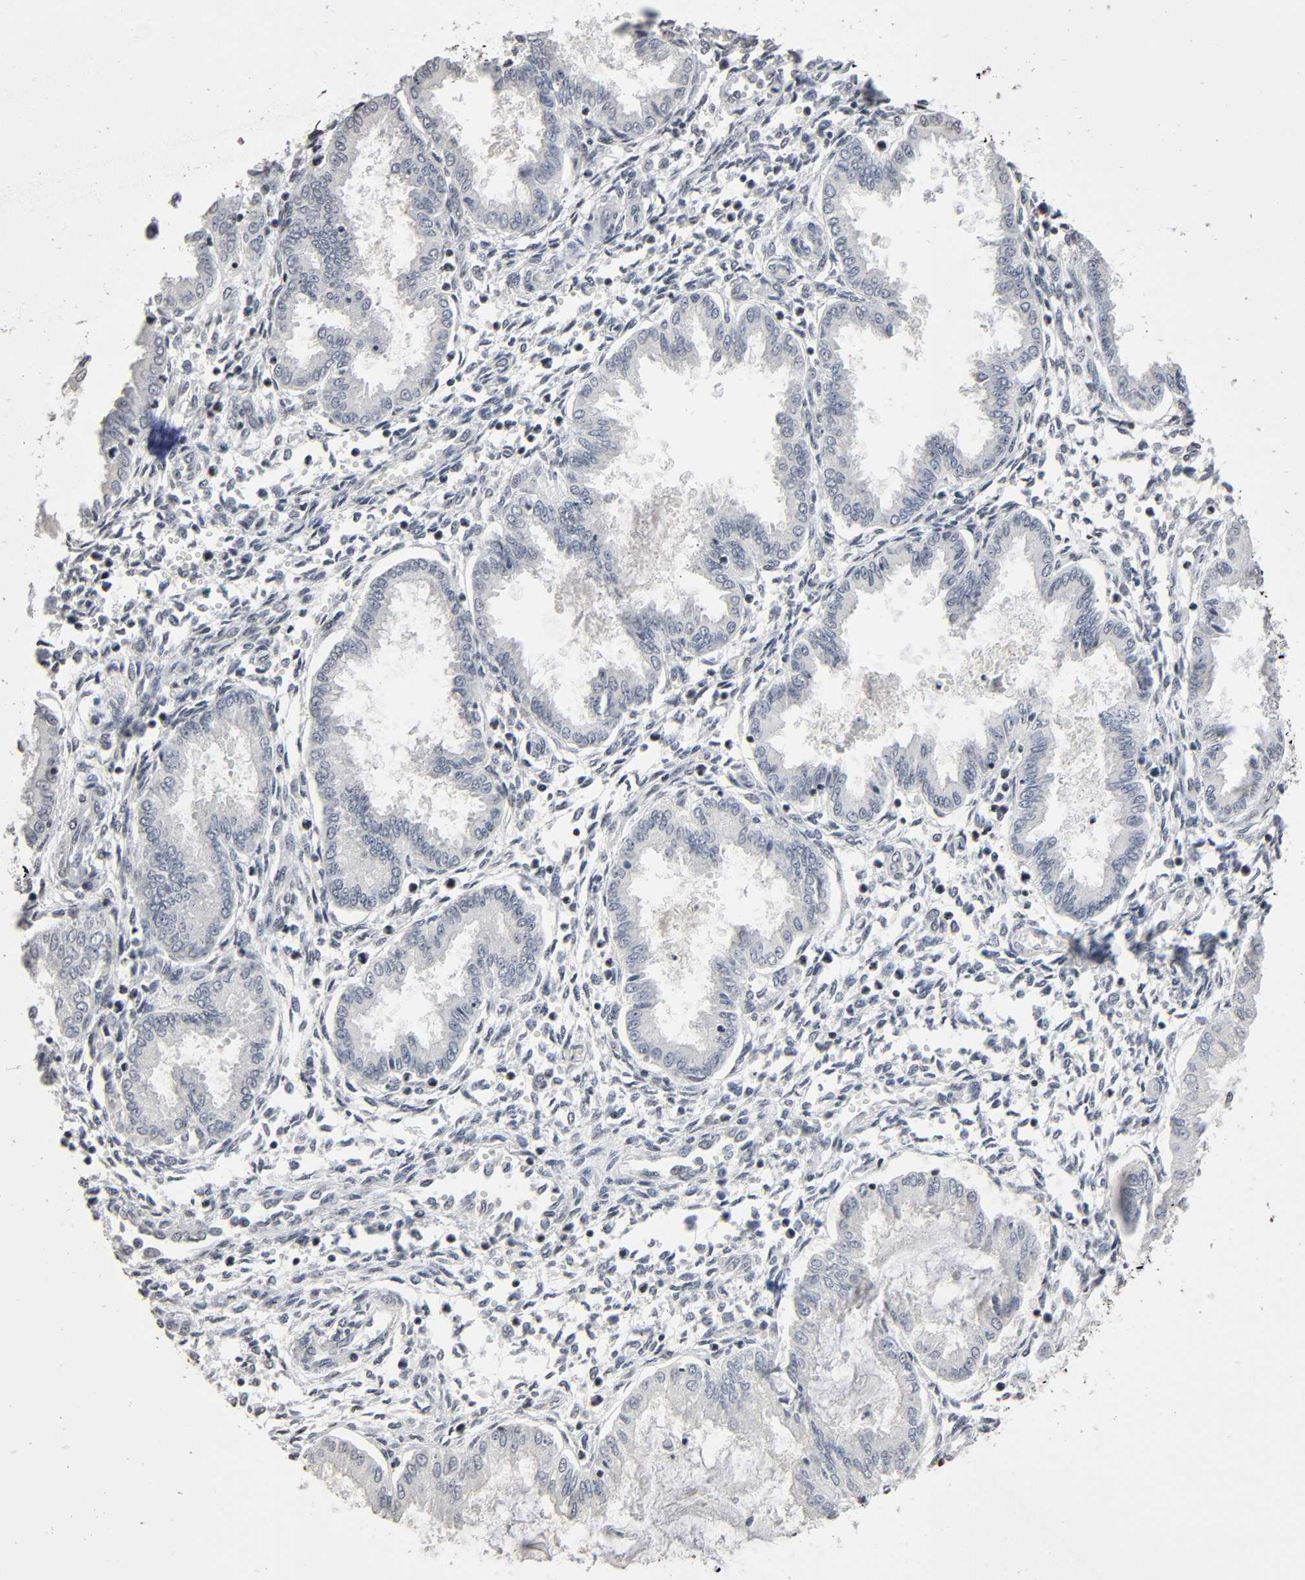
{"staining": {"intensity": "moderate", "quantity": "<25%", "location": "nuclear"}, "tissue": "endometrium", "cell_type": "Cells in endometrial stroma", "image_type": "normal", "snomed": [{"axis": "morphology", "description": "Normal tissue, NOS"}, {"axis": "topography", "description": "Endometrium"}], "caption": "Immunohistochemical staining of unremarkable endometrium demonstrates <25% levels of moderate nuclear protein positivity in approximately <25% of cells in endometrial stroma. The staining is performed using DAB (3,3'-diaminobenzidine) brown chromogen to label protein expression. The nuclei are counter-stained blue using hematoxylin.", "gene": "STK4", "patient": {"sex": "female", "age": 33}}